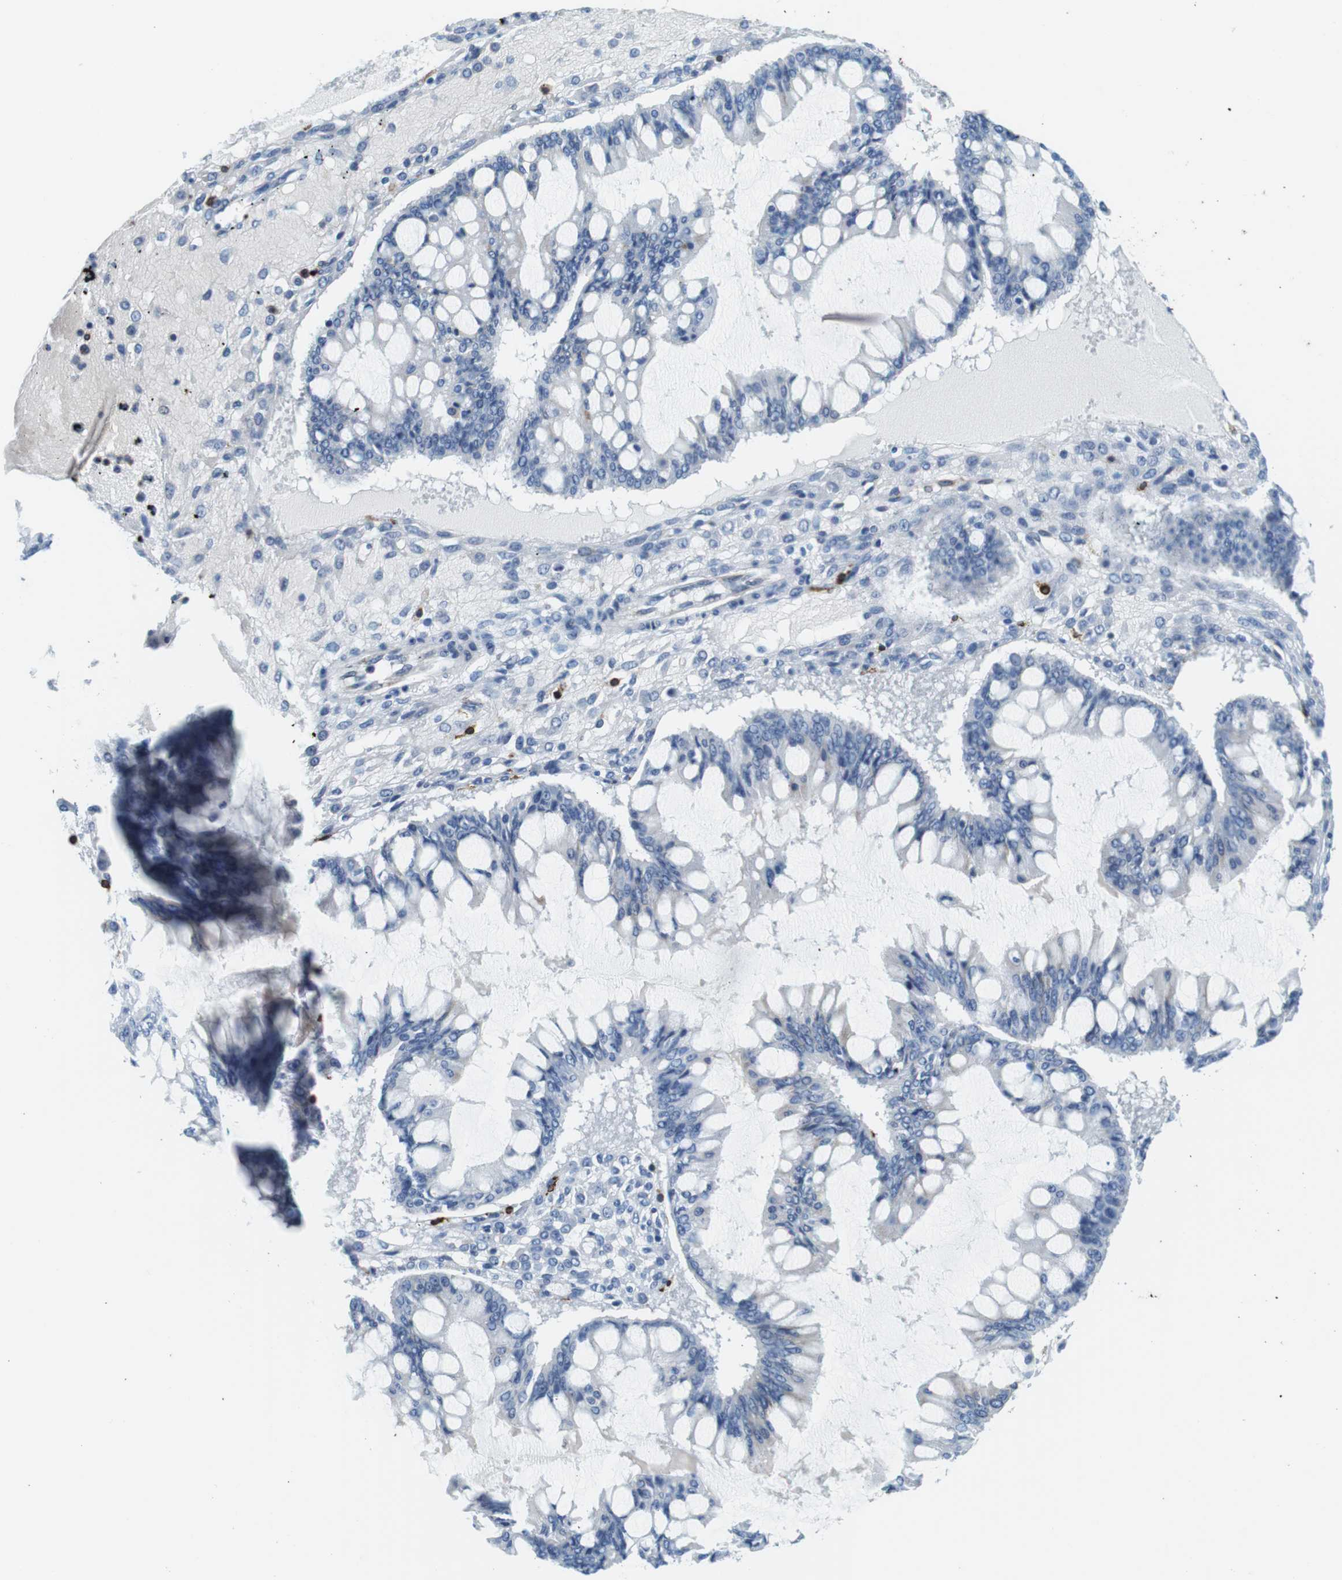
{"staining": {"intensity": "negative", "quantity": "none", "location": "none"}, "tissue": "ovarian cancer", "cell_type": "Tumor cells", "image_type": "cancer", "snomed": [{"axis": "morphology", "description": "Cystadenocarcinoma, mucinous, NOS"}, {"axis": "topography", "description": "Ovary"}], "caption": "IHC histopathology image of neoplastic tissue: human ovarian cancer (mucinous cystadenocarcinoma) stained with DAB (3,3'-diaminobenzidine) reveals no significant protein positivity in tumor cells.", "gene": "CIITA", "patient": {"sex": "female", "age": 73}}